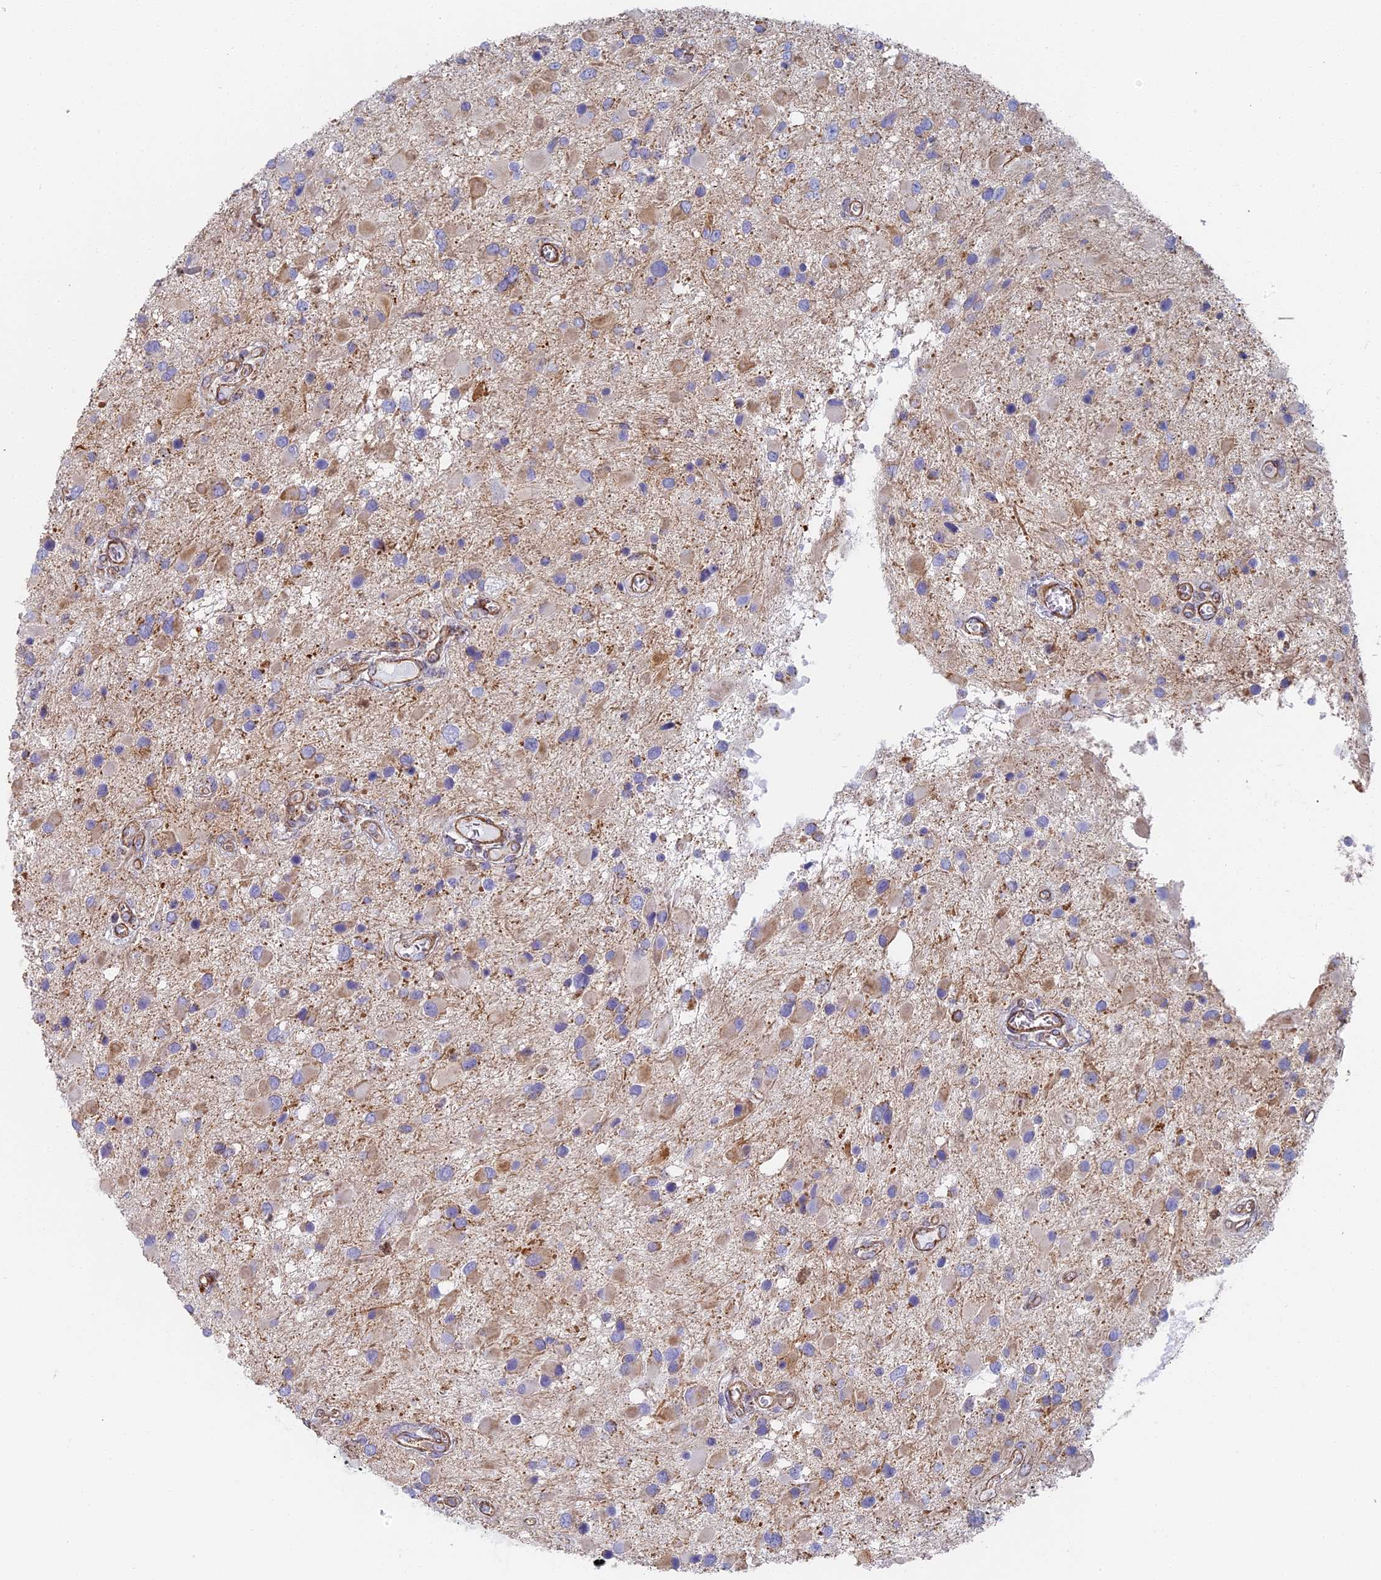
{"staining": {"intensity": "weak", "quantity": "<25%", "location": "cytoplasmic/membranous"}, "tissue": "glioma", "cell_type": "Tumor cells", "image_type": "cancer", "snomed": [{"axis": "morphology", "description": "Glioma, malignant, High grade"}, {"axis": "topography", "description": "Brain"}], "caption": "IHC of malignant high-grade glioma shows no staining in tumor cells.", "gene": "DDA1", "patient": {"sex": "male", "age": 53}}